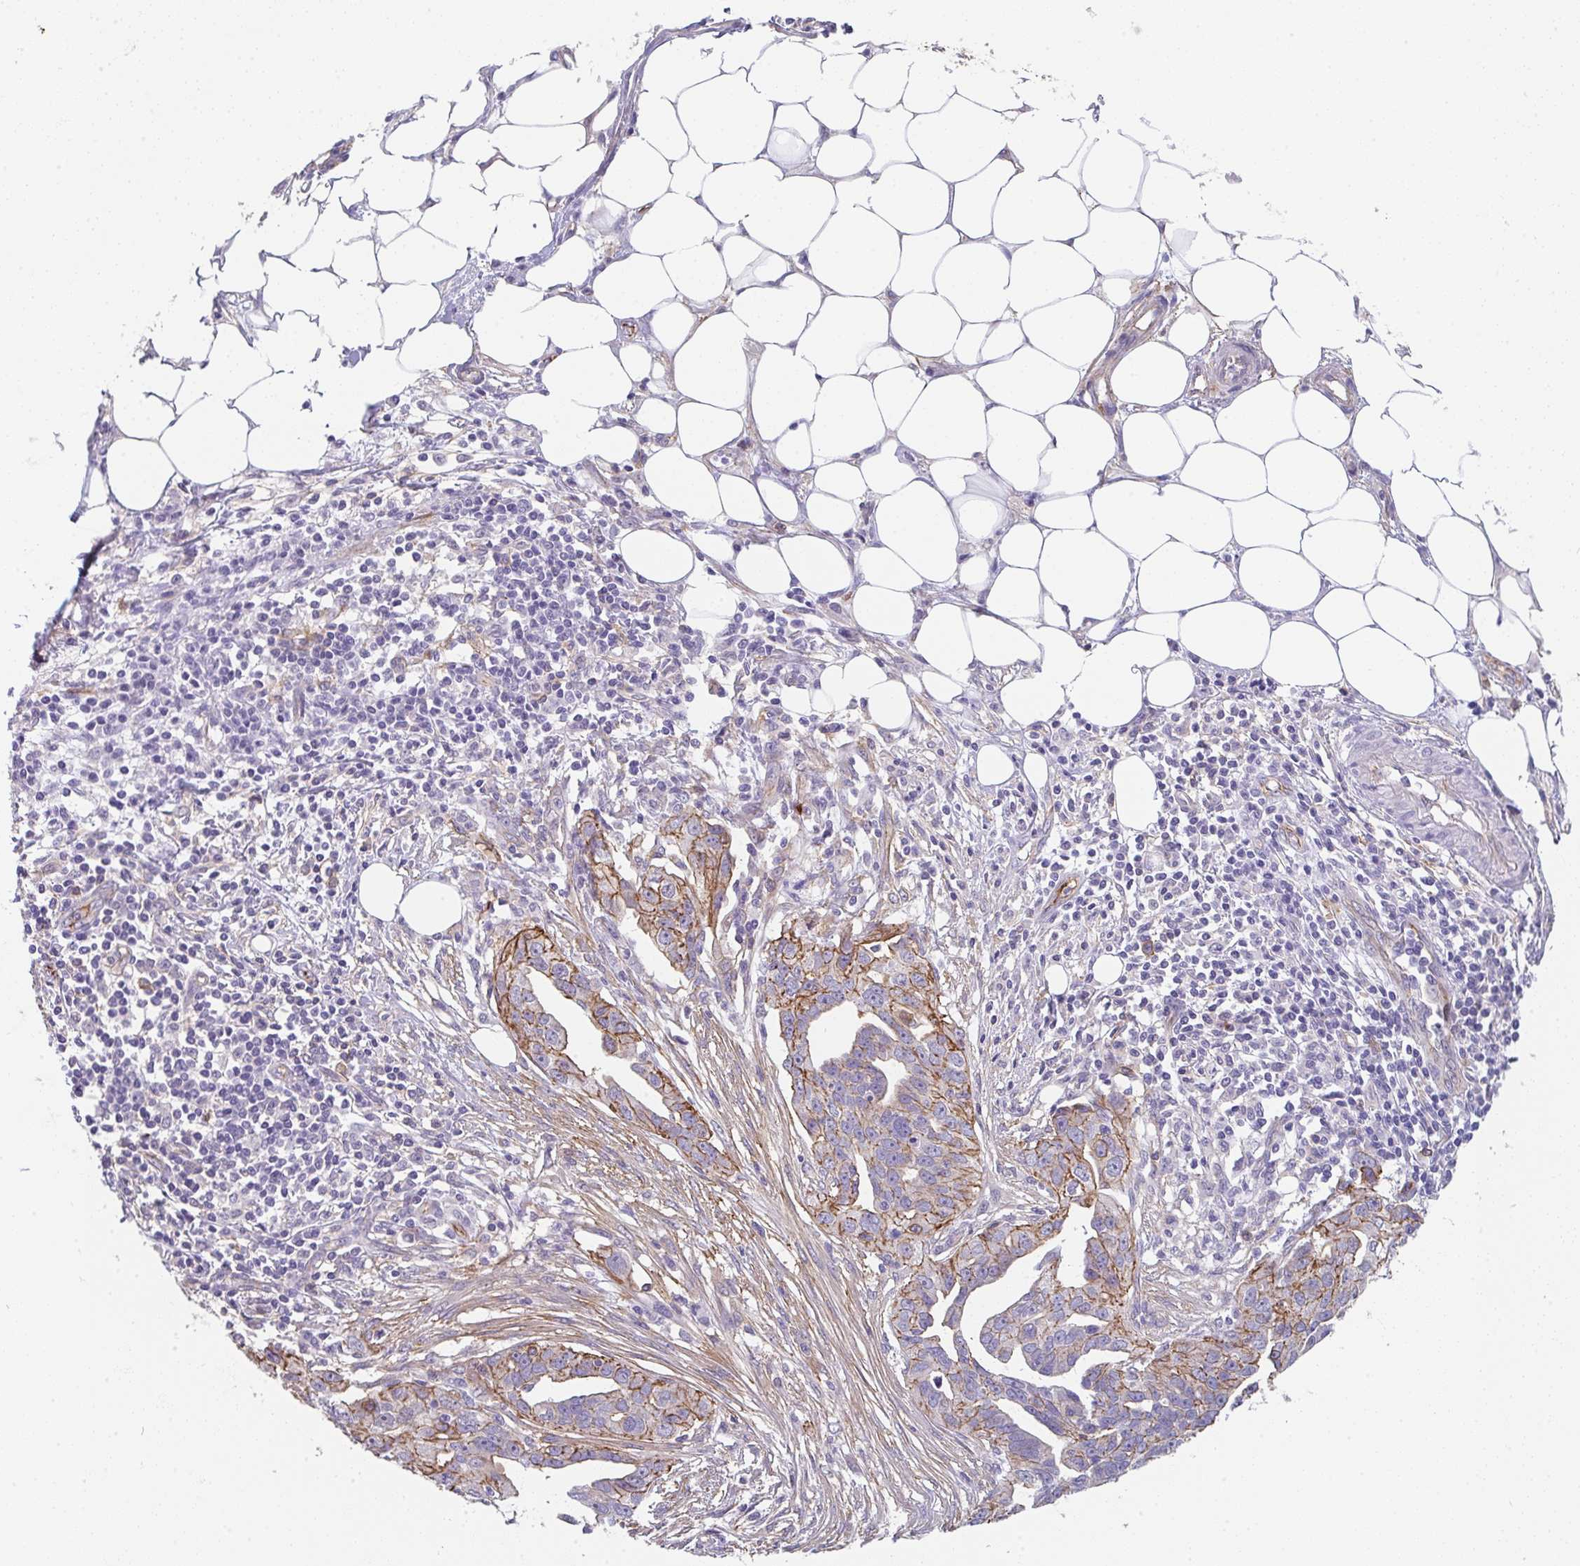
{"staining": {"intensity": "moderate", "quantity": "25%-75%", "location": "cytoplasmic/membranous"}, "tissue": "ovarian cancer", "cell_type": "Tumor cells", "image_type": "cancer", "snomed": [{"axis": "morphology", "description": "Carcinoma, endometroid"}, {"axis": "morphology", "description": "Cystadenocarcinoma, serous, NOS"}, {"axis": "topography", "description": "Ovary"}], "caption": "This photomicrograph demonstrates immunohistochemistry staining of human endometroid carcinoma (ovarian), with medium moderate cytoplasmic/membranous staining in approximately 25%-75% of tumor cells.", "gene": "DBN1", "patient": {"sex": "female", "age": 45}}